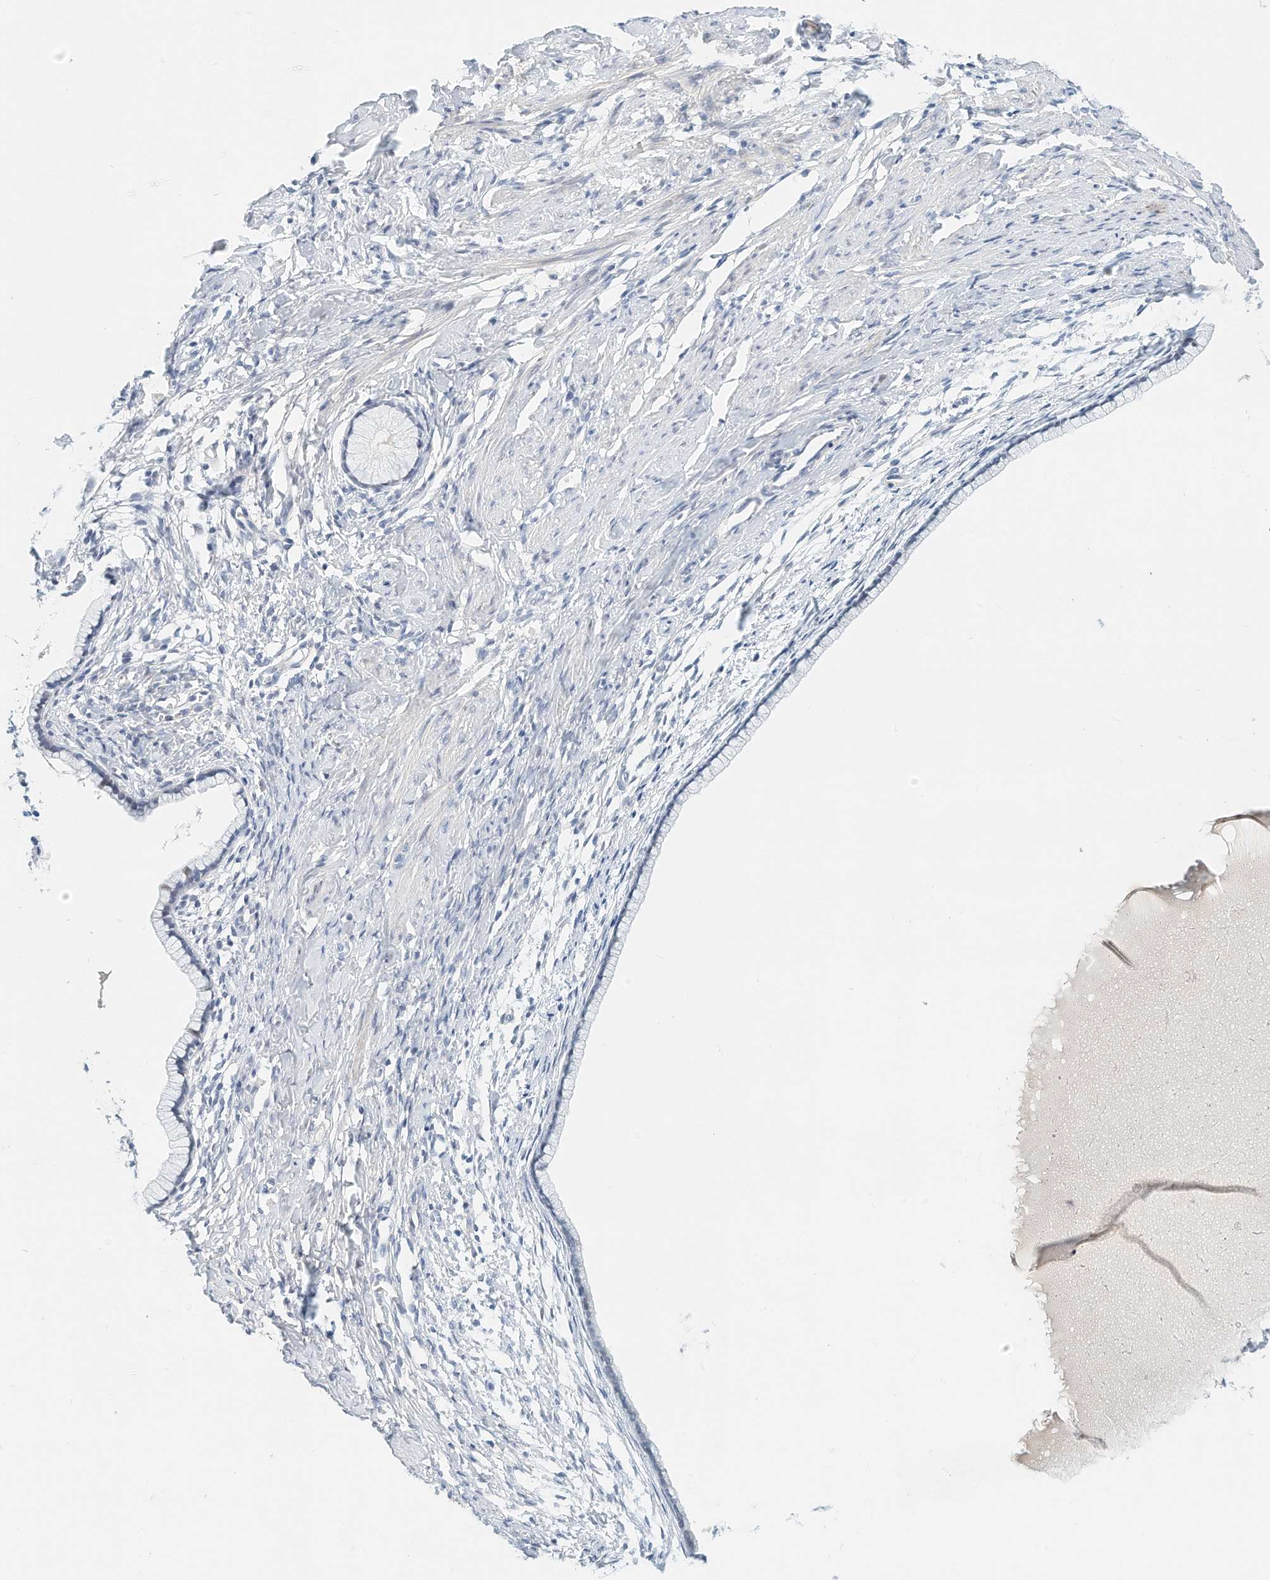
{"staining": {"intensity": "negative", "quantity": "none", "location": "none"}, "tissue": "cervix", "cell_type": "Glandular cells", "image_type": "normal", "snomed": [{"axis": "morphology", "description": "Normal tissue, NOS"}, {"axis": "topography", "description": "Cervix"}], "caption": "An image of cervix stained for a protein exhibits no brown staining in glandular cells. (Brightfield microscopy of DAB (3,3'-diaminobenzidine) IHC at high magnification).", "gene": "ARHGAP28", "patient": {"sex": "female", "age": 75}}